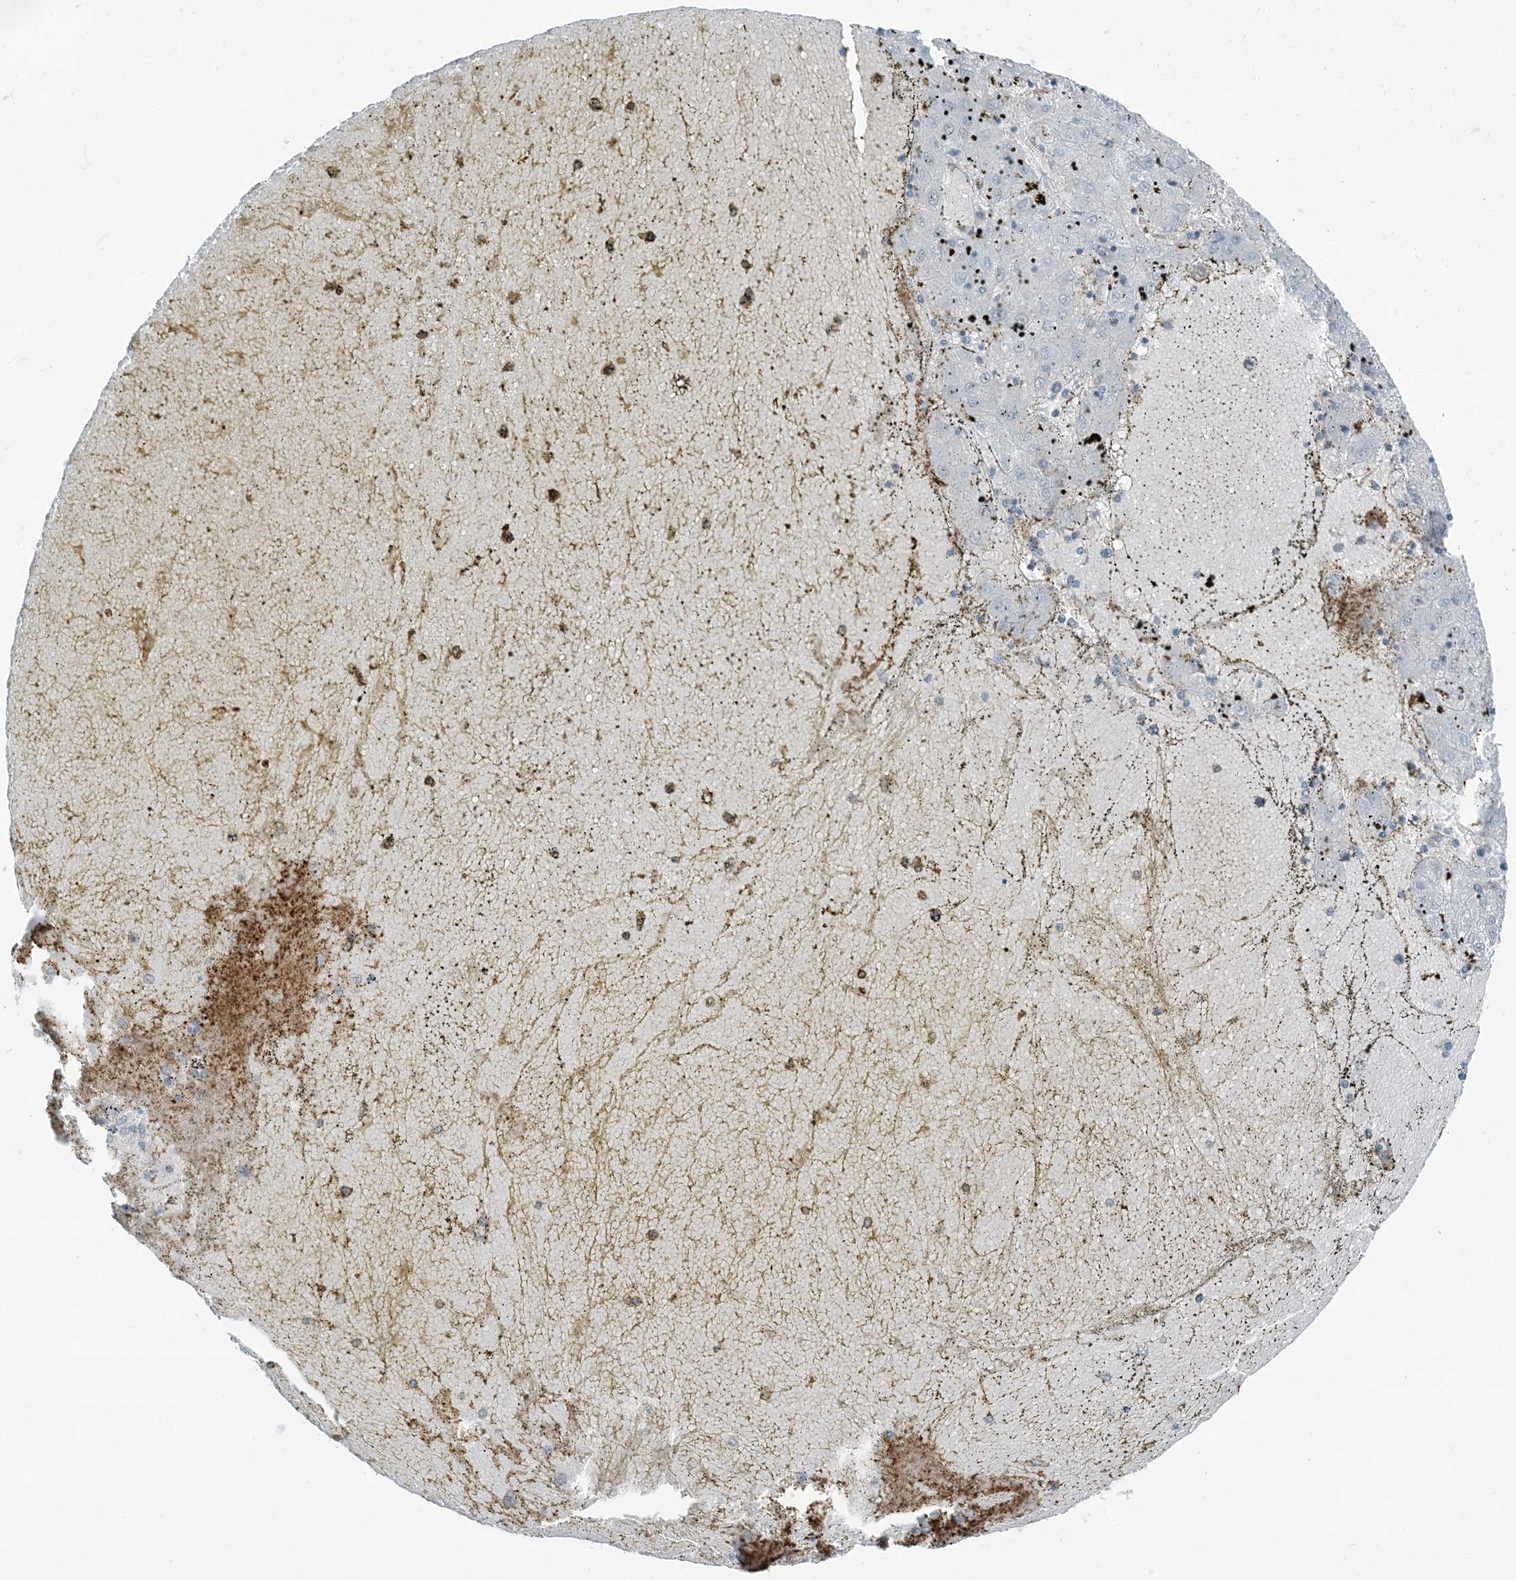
{"staining": {"intensity": "negative", "quantity": "none", "location": "none"}, "tissue": "liver cancer", "cell_type": "Tumor cells", "image_type": "cancer", "snomed": [{"axis": "morphology", "description": "Carcinoma, Hepatocellular, NOS"}, {"axis": "topography", "description": "Liver"}], "caption": "This is a micrograph of immunohistochemistry staining of hepatocellular carcinoma (liver), which shows no positivity in tumor cells.", "gene": "APOBEC3C", "patient": {"sex": "male", "age": 72}}